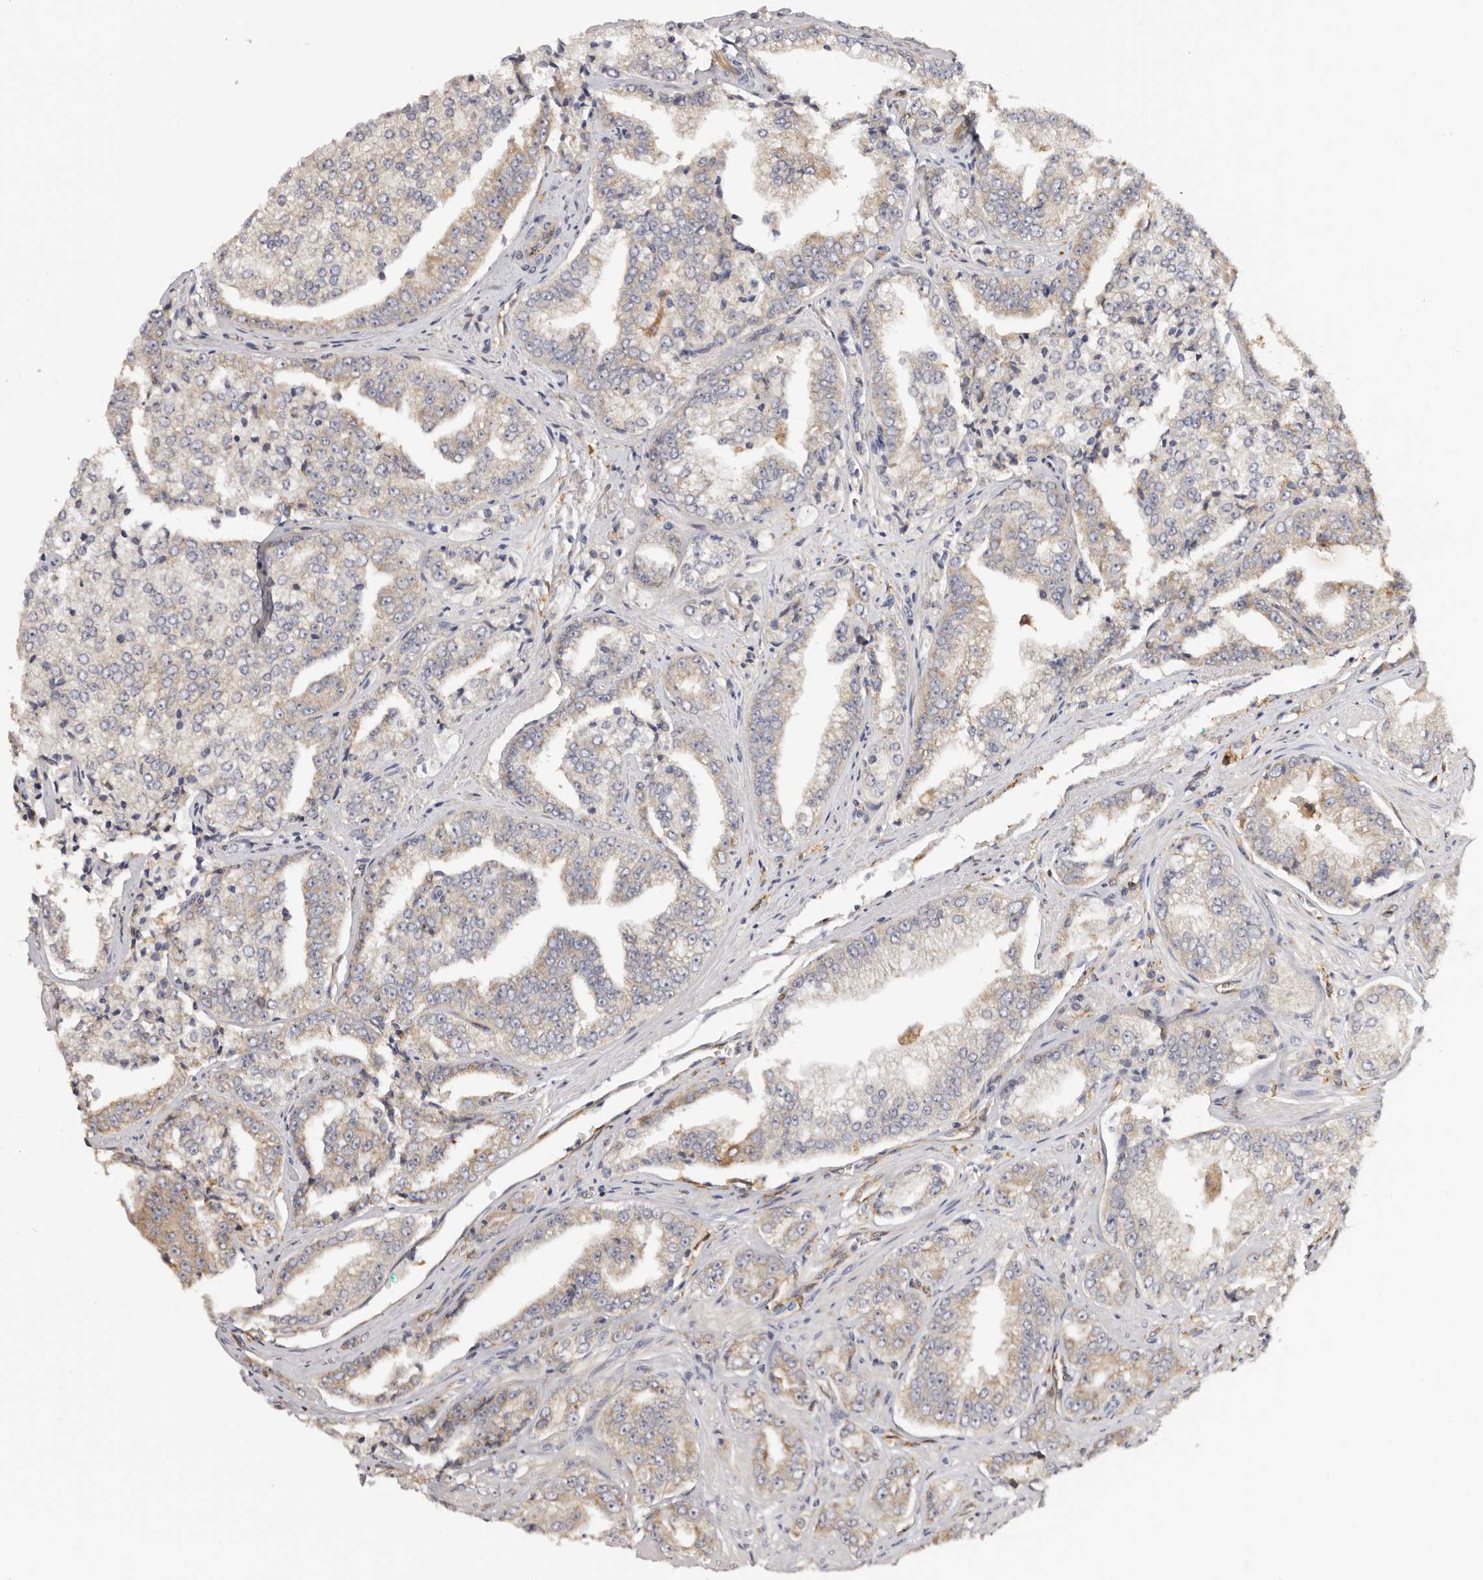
{"staining": {"intensity": "weak", "quantity": "25%-75%", "location": "cytoplasmic/membranous"}, "tissue": "prostate cancer", "cell_type": "Tumor cells", "image_type": "cancer", "snomed": [{"axis": "morphology", "description": "Adenocarcinoma, High grade"}, {"axis": "topography", "description": "Prostate"}], "caption": "Brown immunohistochemical staining in human prostate cancer exhibits weak cytoplasmic/membranous staining in about 25%-75% of tumor cells.", "gene": "LAP3", "patient": {"sex": "male", "age": 71}}